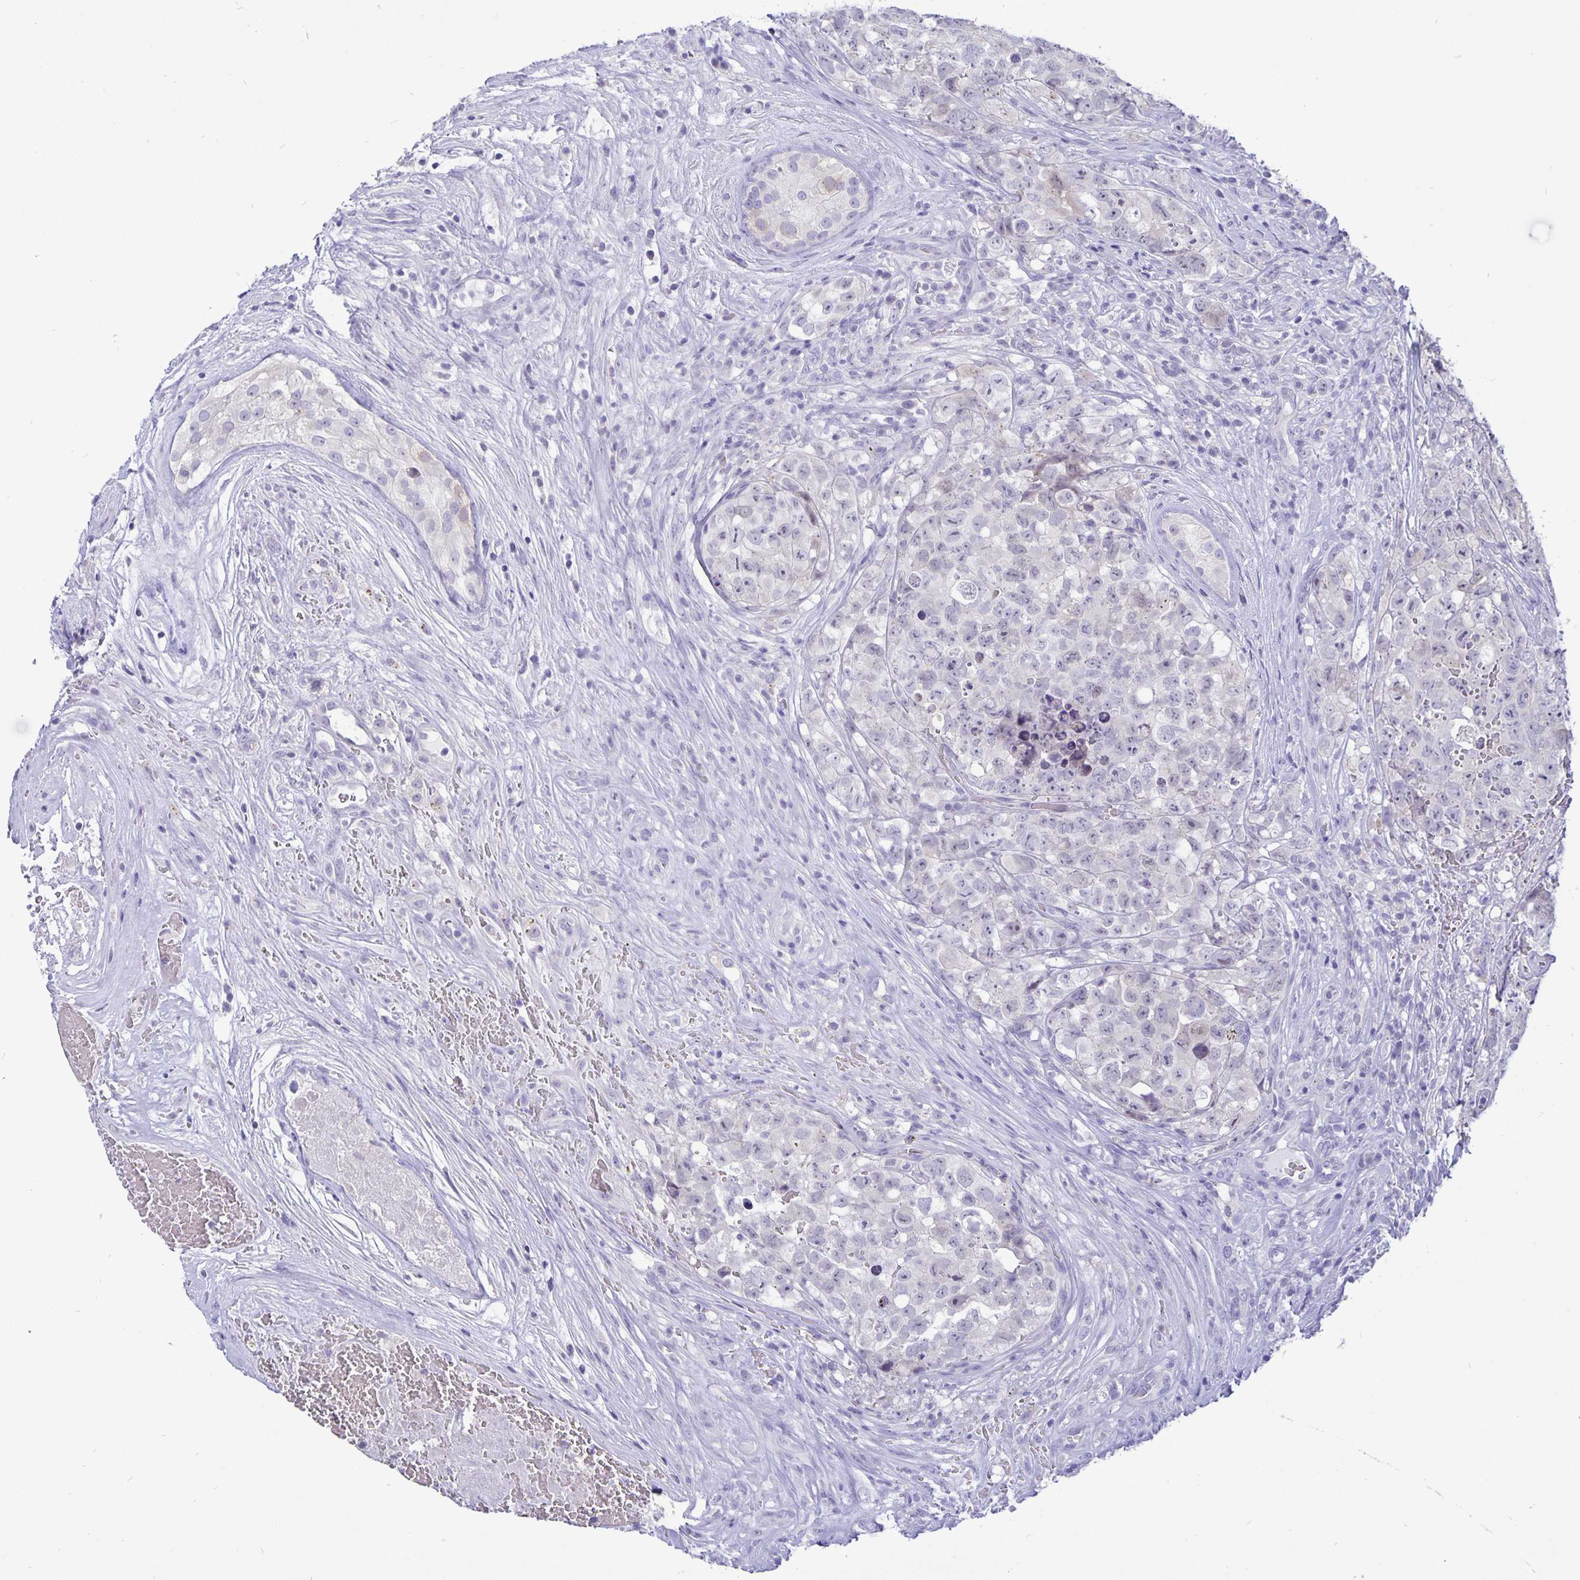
{"staining": {"intensity": "moderate", "quantity": "<25%", "location": "nuclear"}, "tissue": "testis cancer", "cell_type": "Tumor cells", "image_type": "cancer", "snomed": [{"axis": "morphology", "description": "Carcinoma, Embryonal, NOS"}, {"axis": "topography", "description": "Testis"}], "caption": "Testis cancer (embryonal carcinoma) tissue exhibits moderate nuclear staining in approximately <25% of tumor cells (DAB IHC, brown staining for protein, blue staining for nuclei).", "gene": "ERMN", "patient": {"sex": "male", "age": 18}}